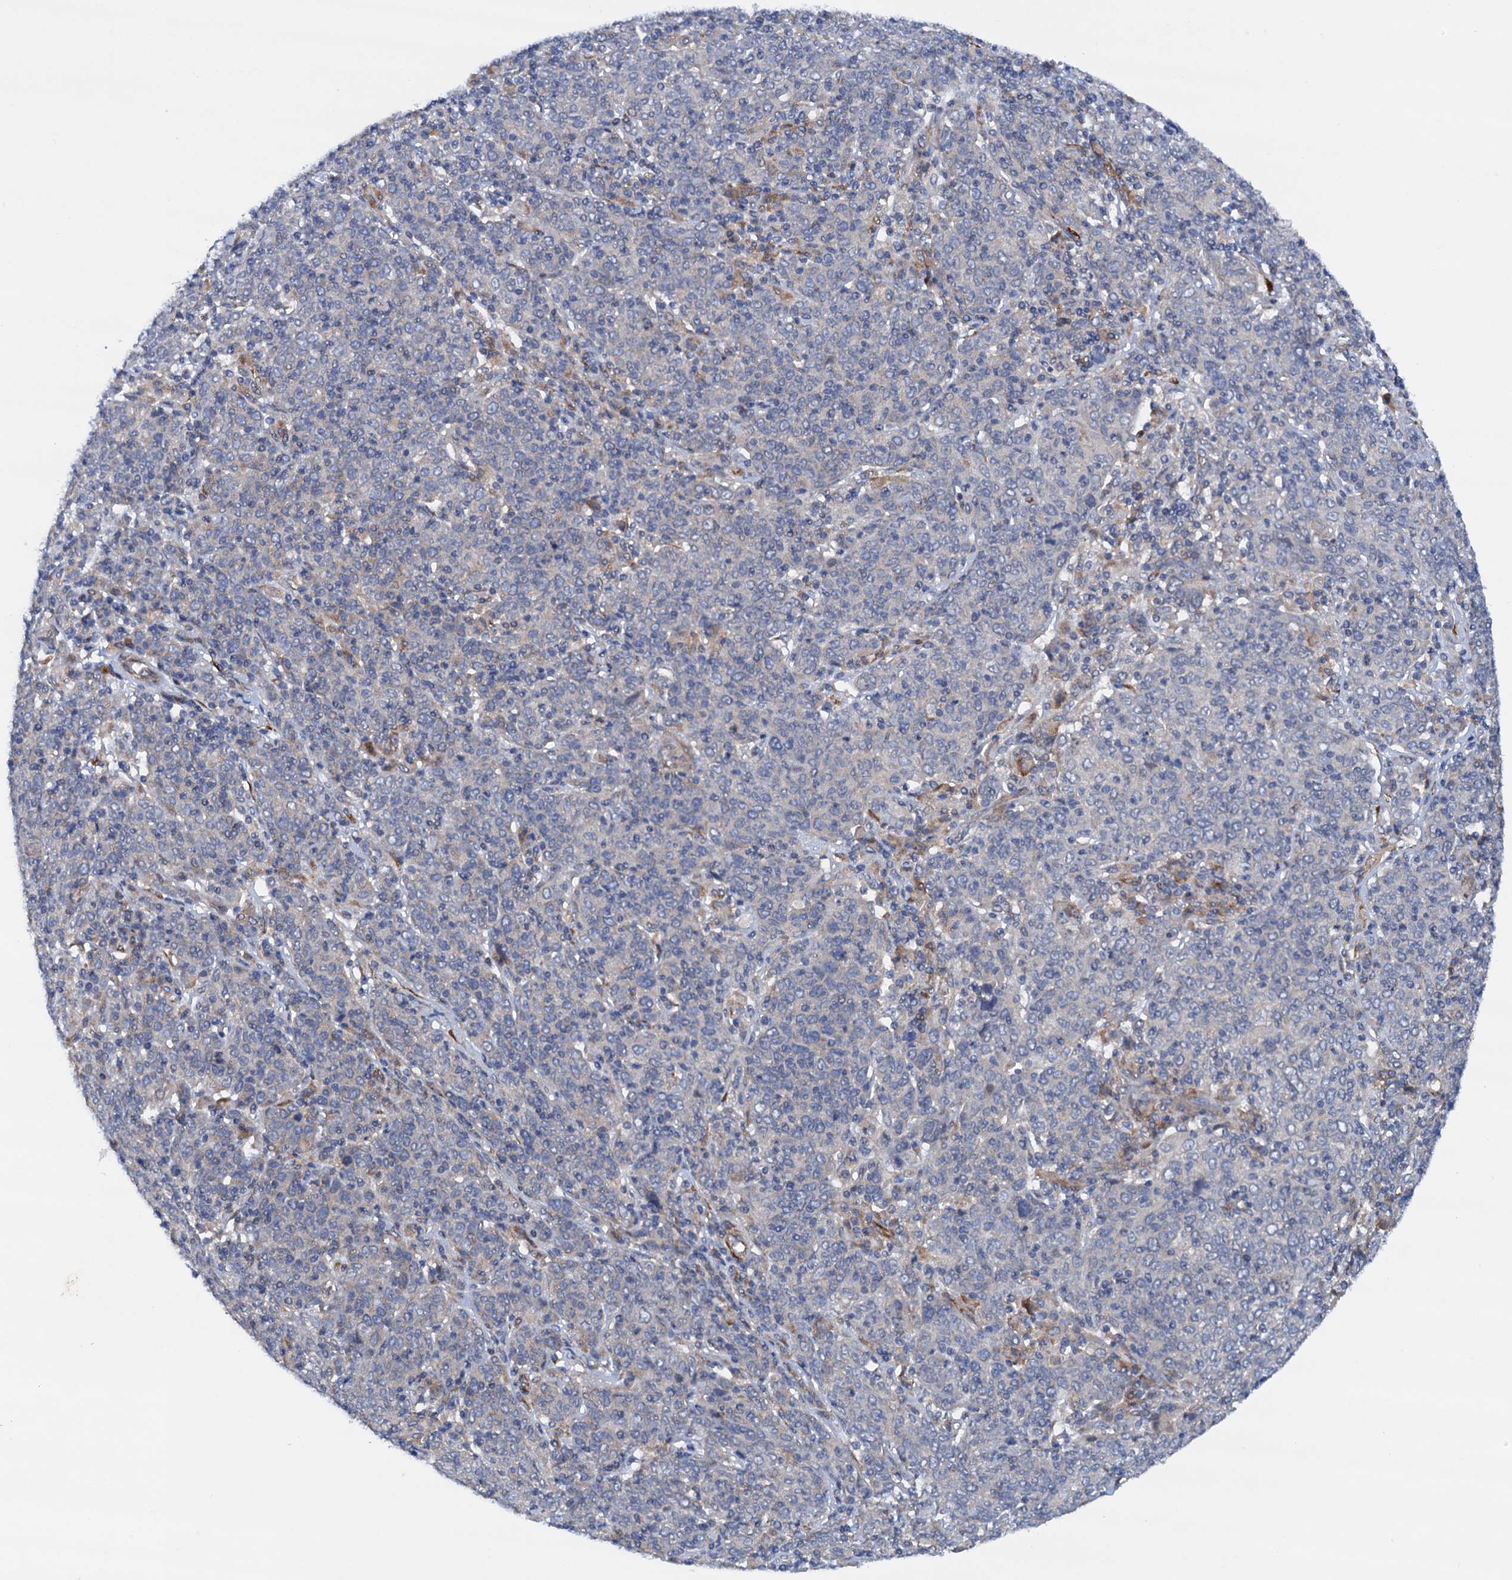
{"staining": {"intensity": "negative", "quantity": "none", "location": "none"}, "tissue": "cervical cancer", "cell_type": "Tumor cells", "image_type": "cancer", "snomed": [{"axis": "morphology", "description": "Squamous cell carcinoma, NOS"}, {"axis": "topography", "description": "Cervix"}], "caption": "There is no significant expression in tumor cells of cervical squamous cell carcinoma.", "gene": "RASSF9", "patient": {"sex": "female", "age": 67}}